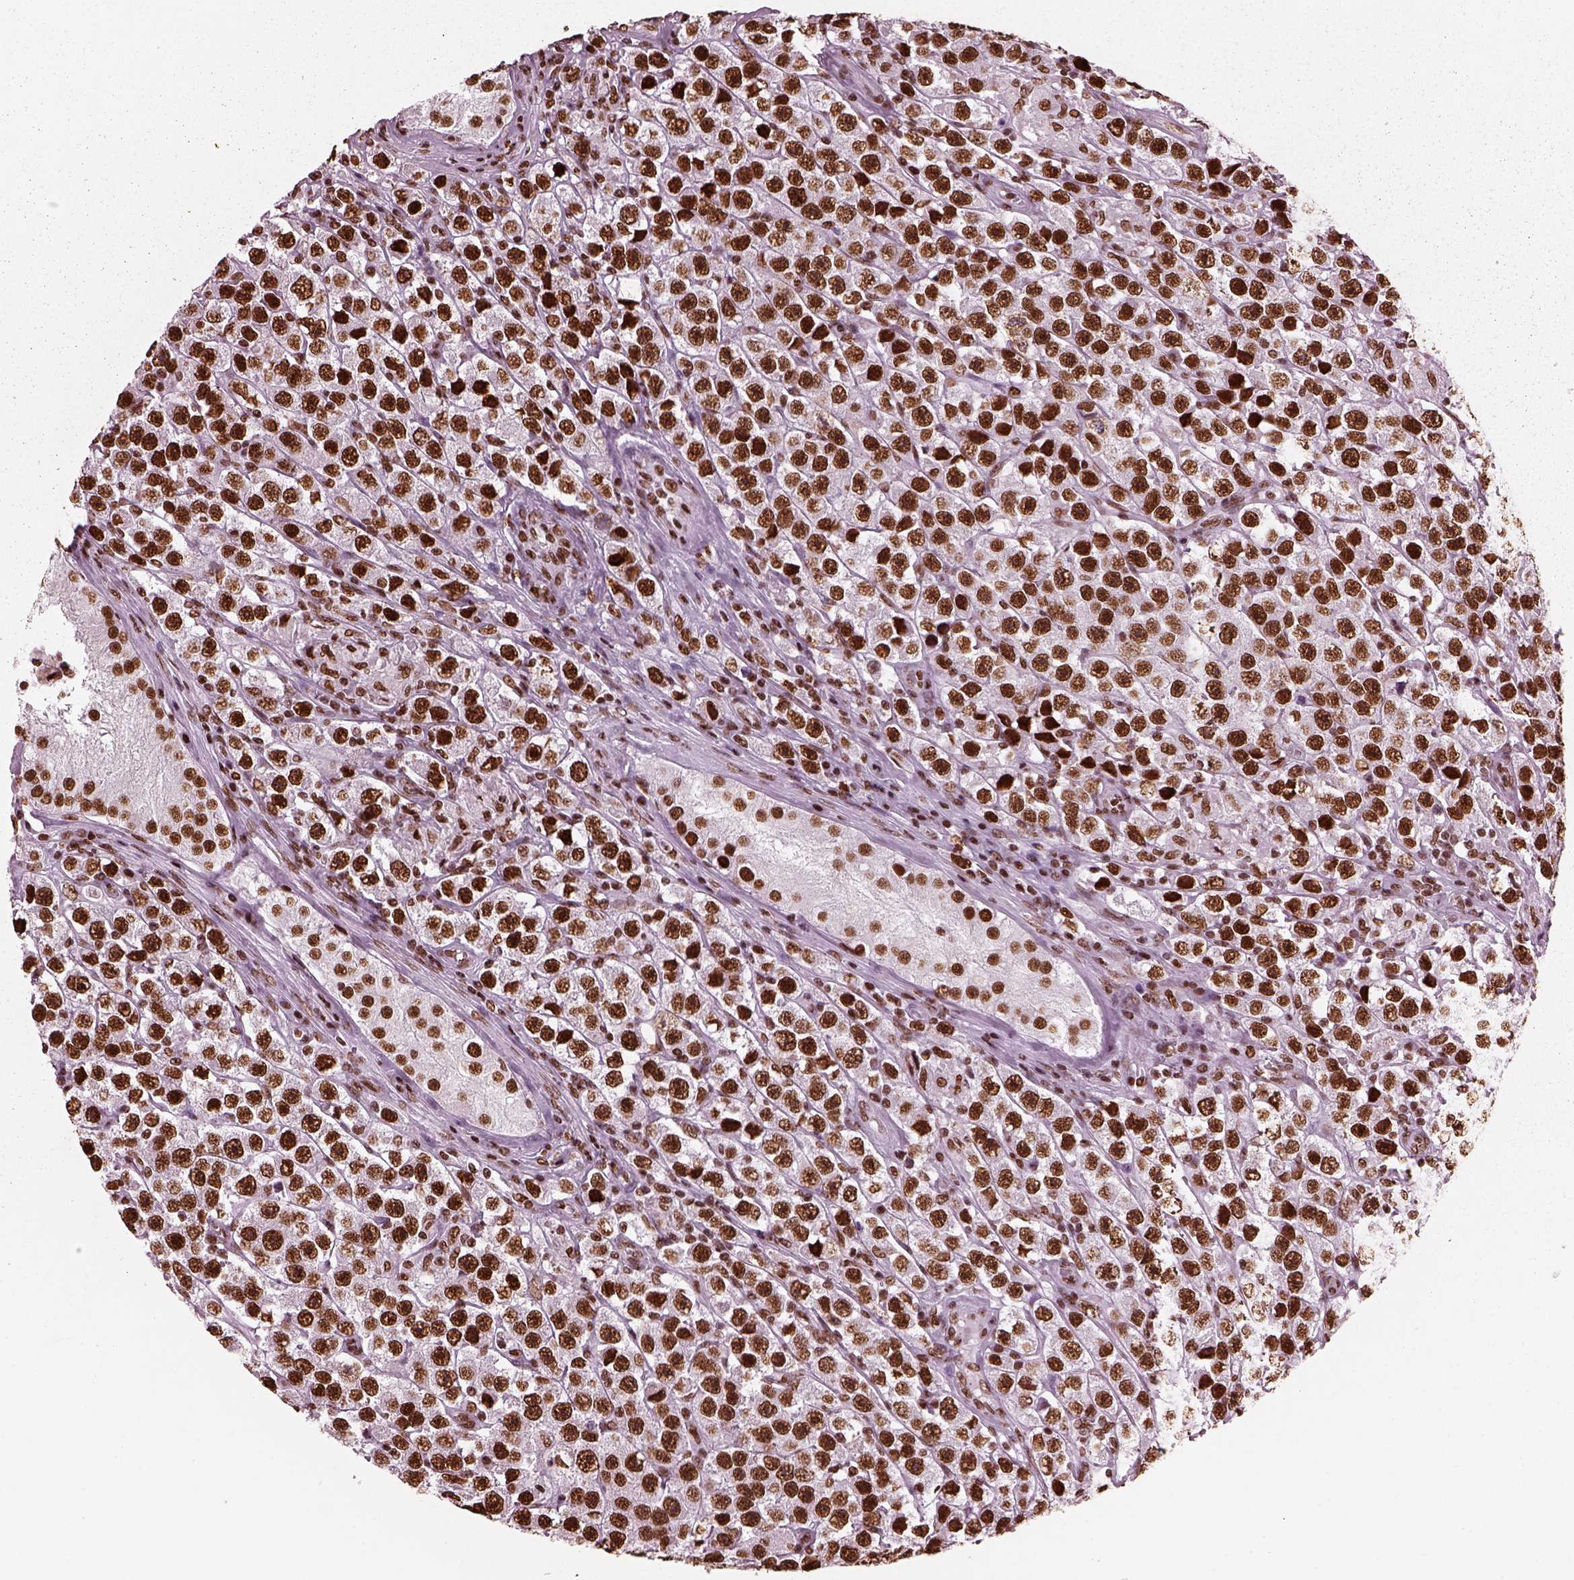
{"staining": {"intensity": "strong", "quantity": ">75%", "location": "nuclear"}, "tissue": "testis cancer", "cell_type": "Tumor cells", "image_type": "cancer", "snomed": [{"axis": "morphology", "description": "Seminoma, NOS"}, {"axis": "topography", "description": "Testis"}], "caption": "Seminoma (testis) stained with a protein marker exhibits strong staining in tumor cells.", "gene": "CBFA2T3", "patient": {"sex": "male", "age": 45}}